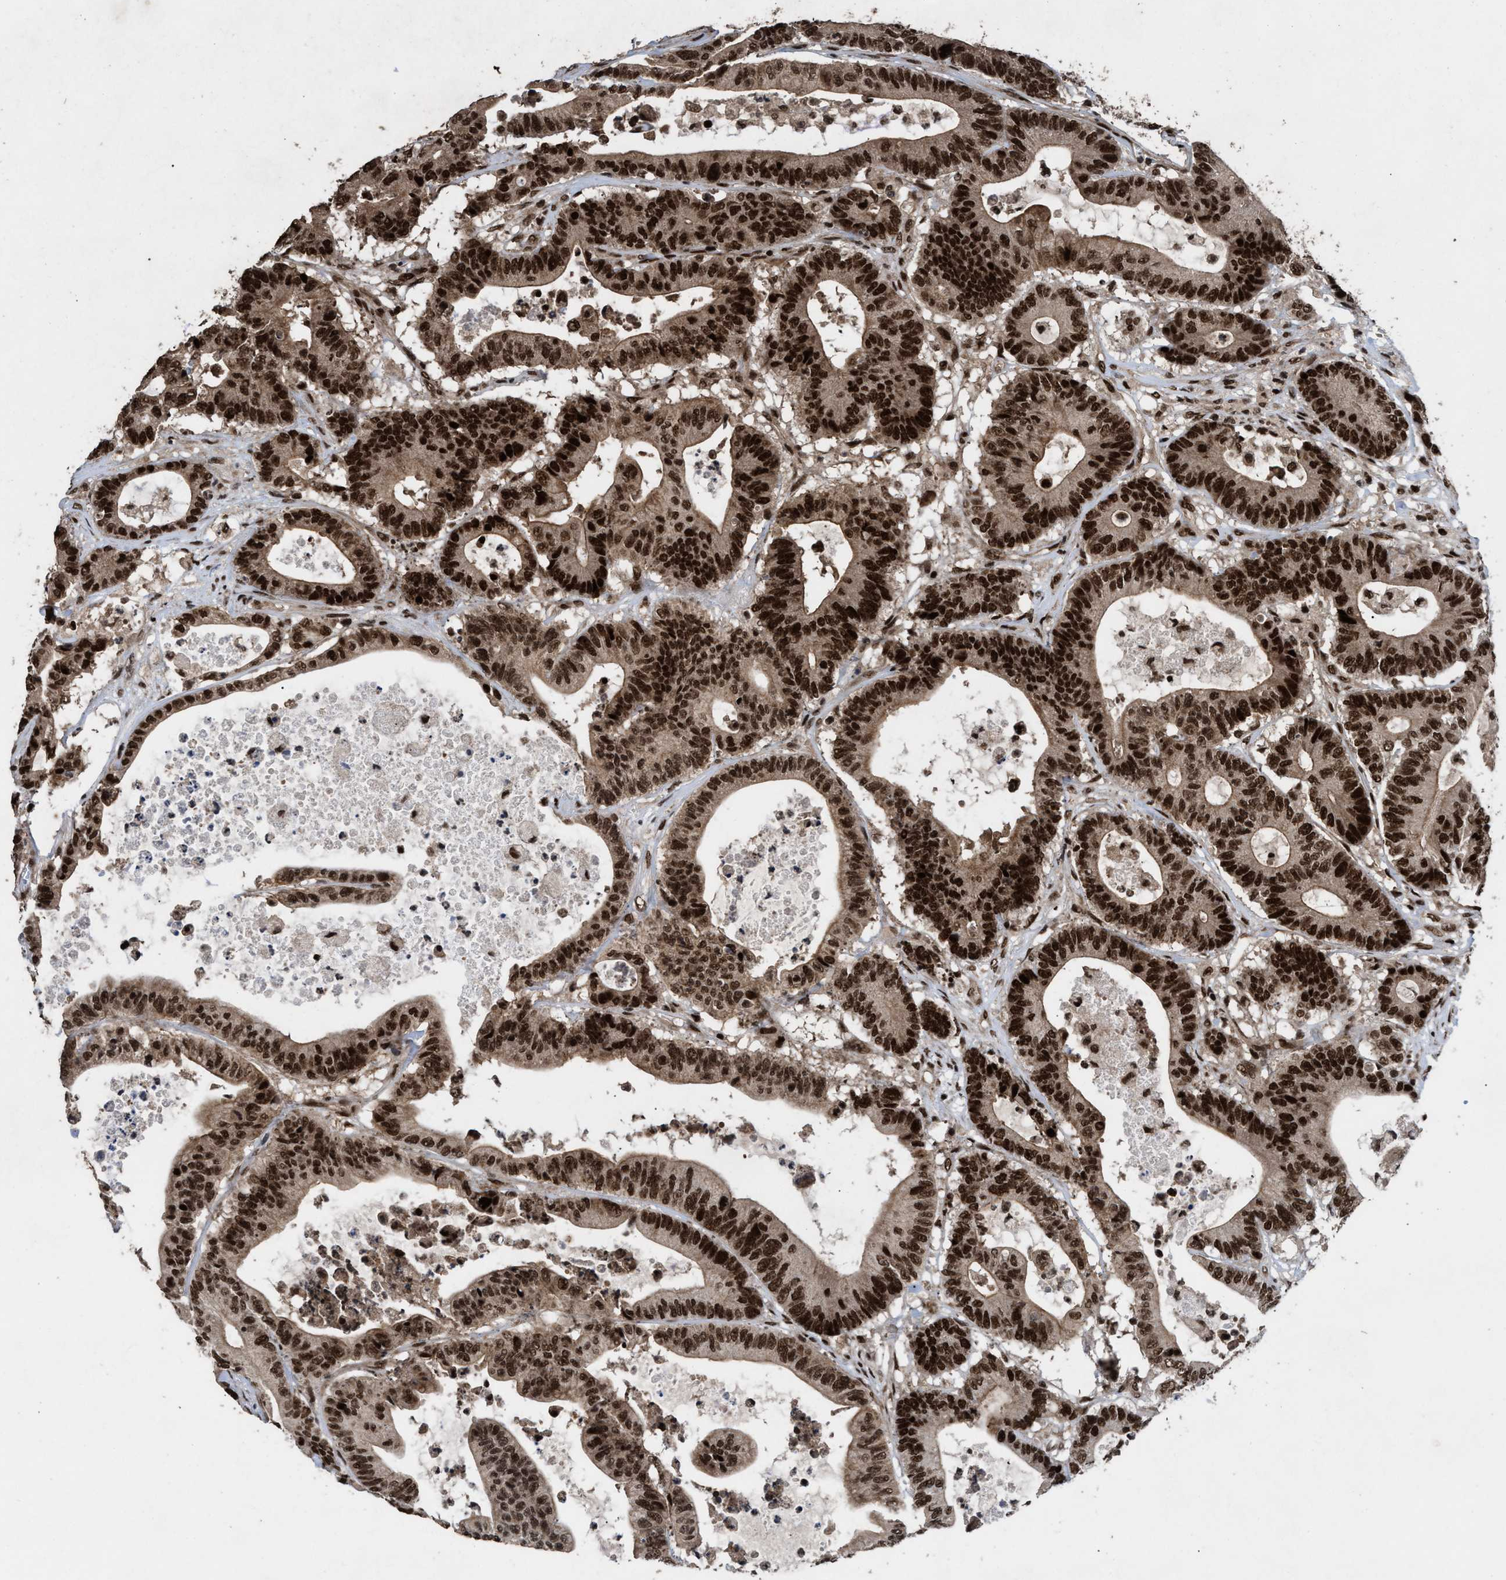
{"staining": {"intensity": "strong", "quantity": ">75%", "location": "nuclear"}, "tissue": "colorectal cancer", "cell_type": "Tumor cells", "image_type": "cancer", "snomed": [{"axis": "morphology", "description": "Adenocarcinoma, NOS"}, {"axis": "topography", "description": "Colon"}], "caption": "Approximately >75% of tumor cells in colorectal cancer (adenocarcinoma) demonstrate strong nuclear protein expression as visualized by brown immunohistochemical staining.", "gene": "WIZ", "patient": {"sex": "female", "age": 84}}